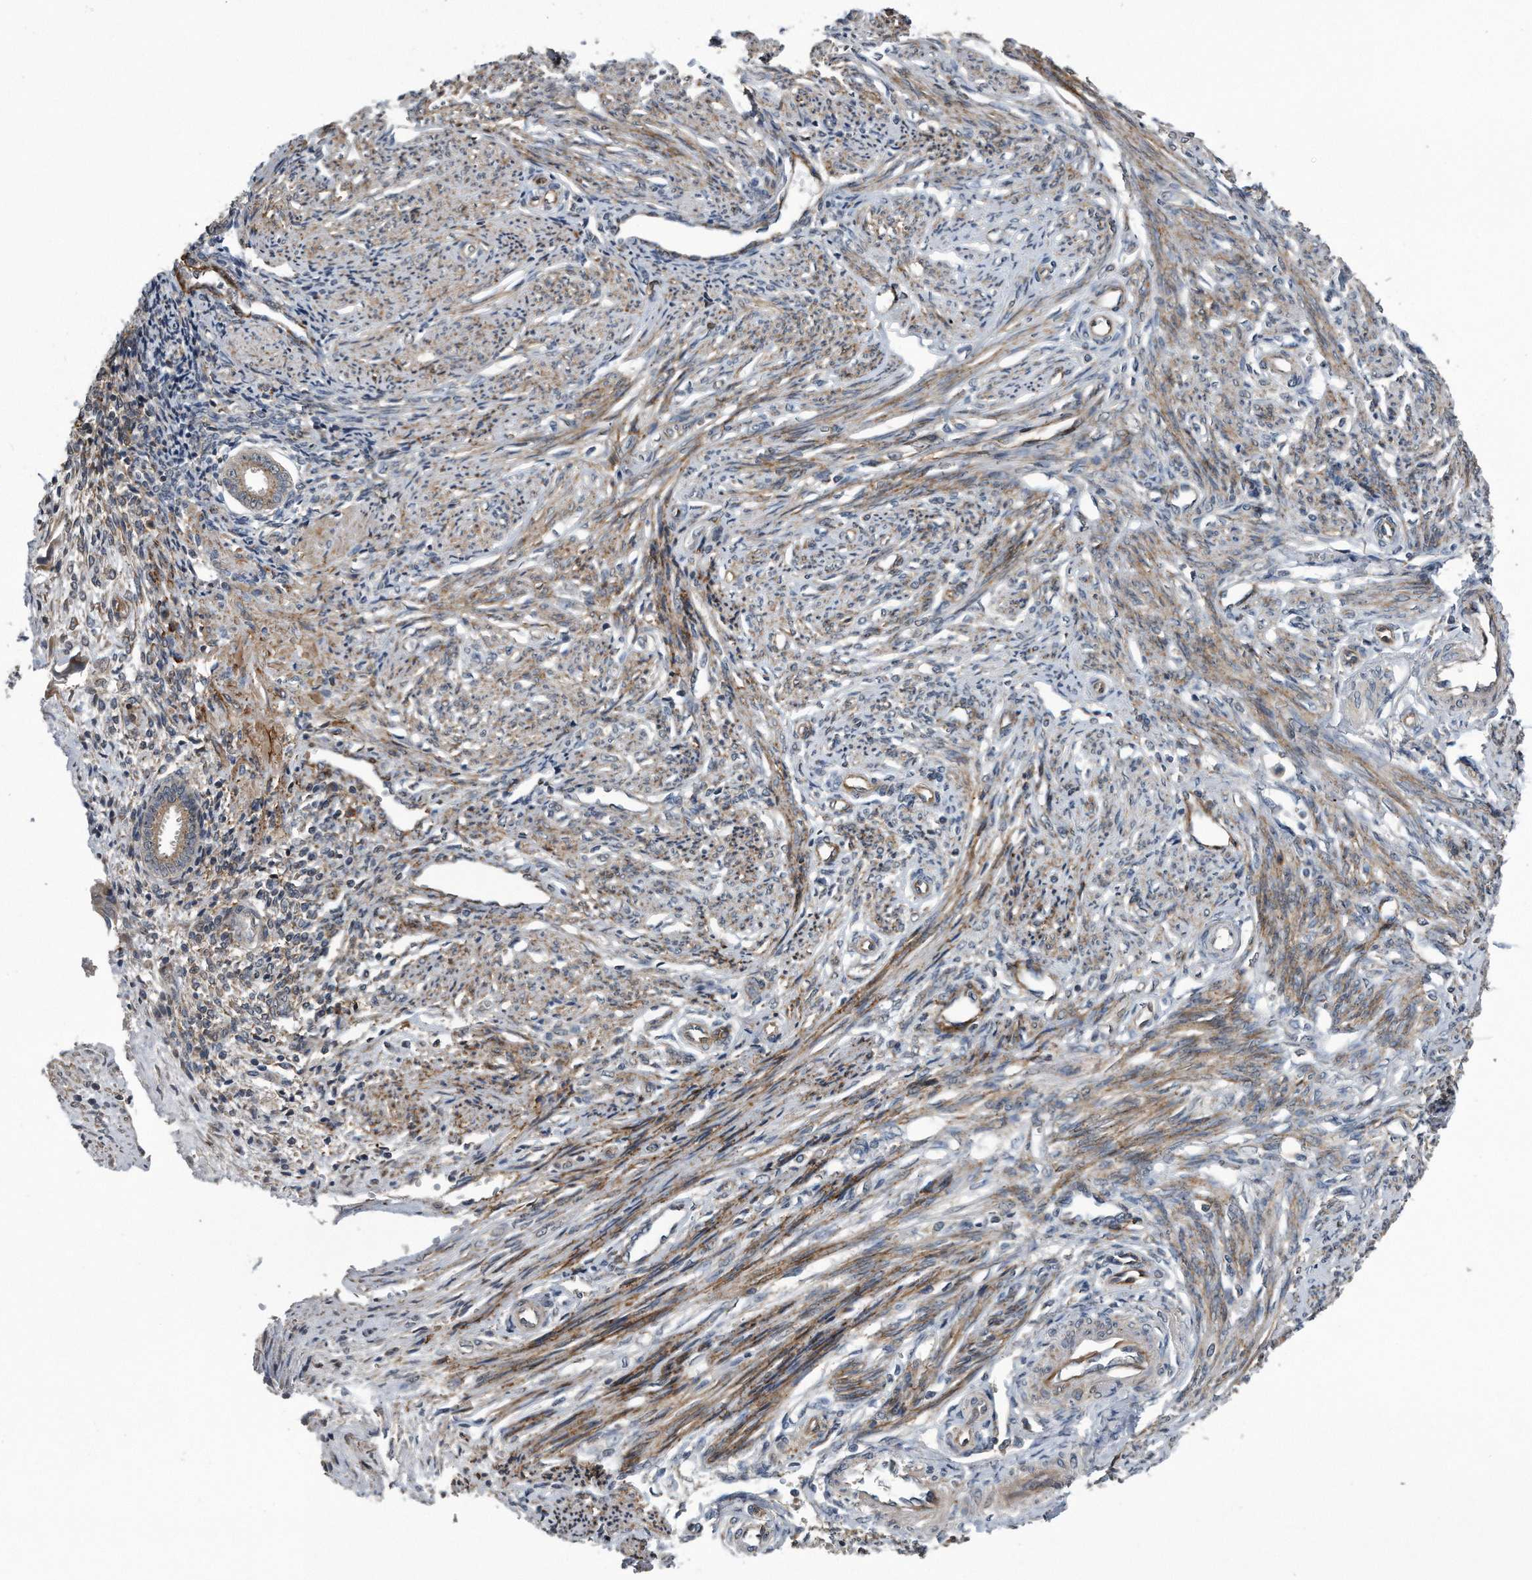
{"staining": {"intensity": "negative", "quantity": "none", "location": "none"}, "tissue": "endometrium", "cell_type": "Cells in endometrial stroma", "image_type": "normal", "snomed": [{"axis": "morphology", "description": "Normal tissue, NOS"}, {"axis": "topography", "description": "Endometrium"}], "caption": "DAB (3,3'-diaminobenzidine) immunohistochemical staining of unremarkable human endometrium shows no significant staining in cells in endometrial stroma.", "gene": "LYRM4", "patient": {"sex": "female", "age": 56}}